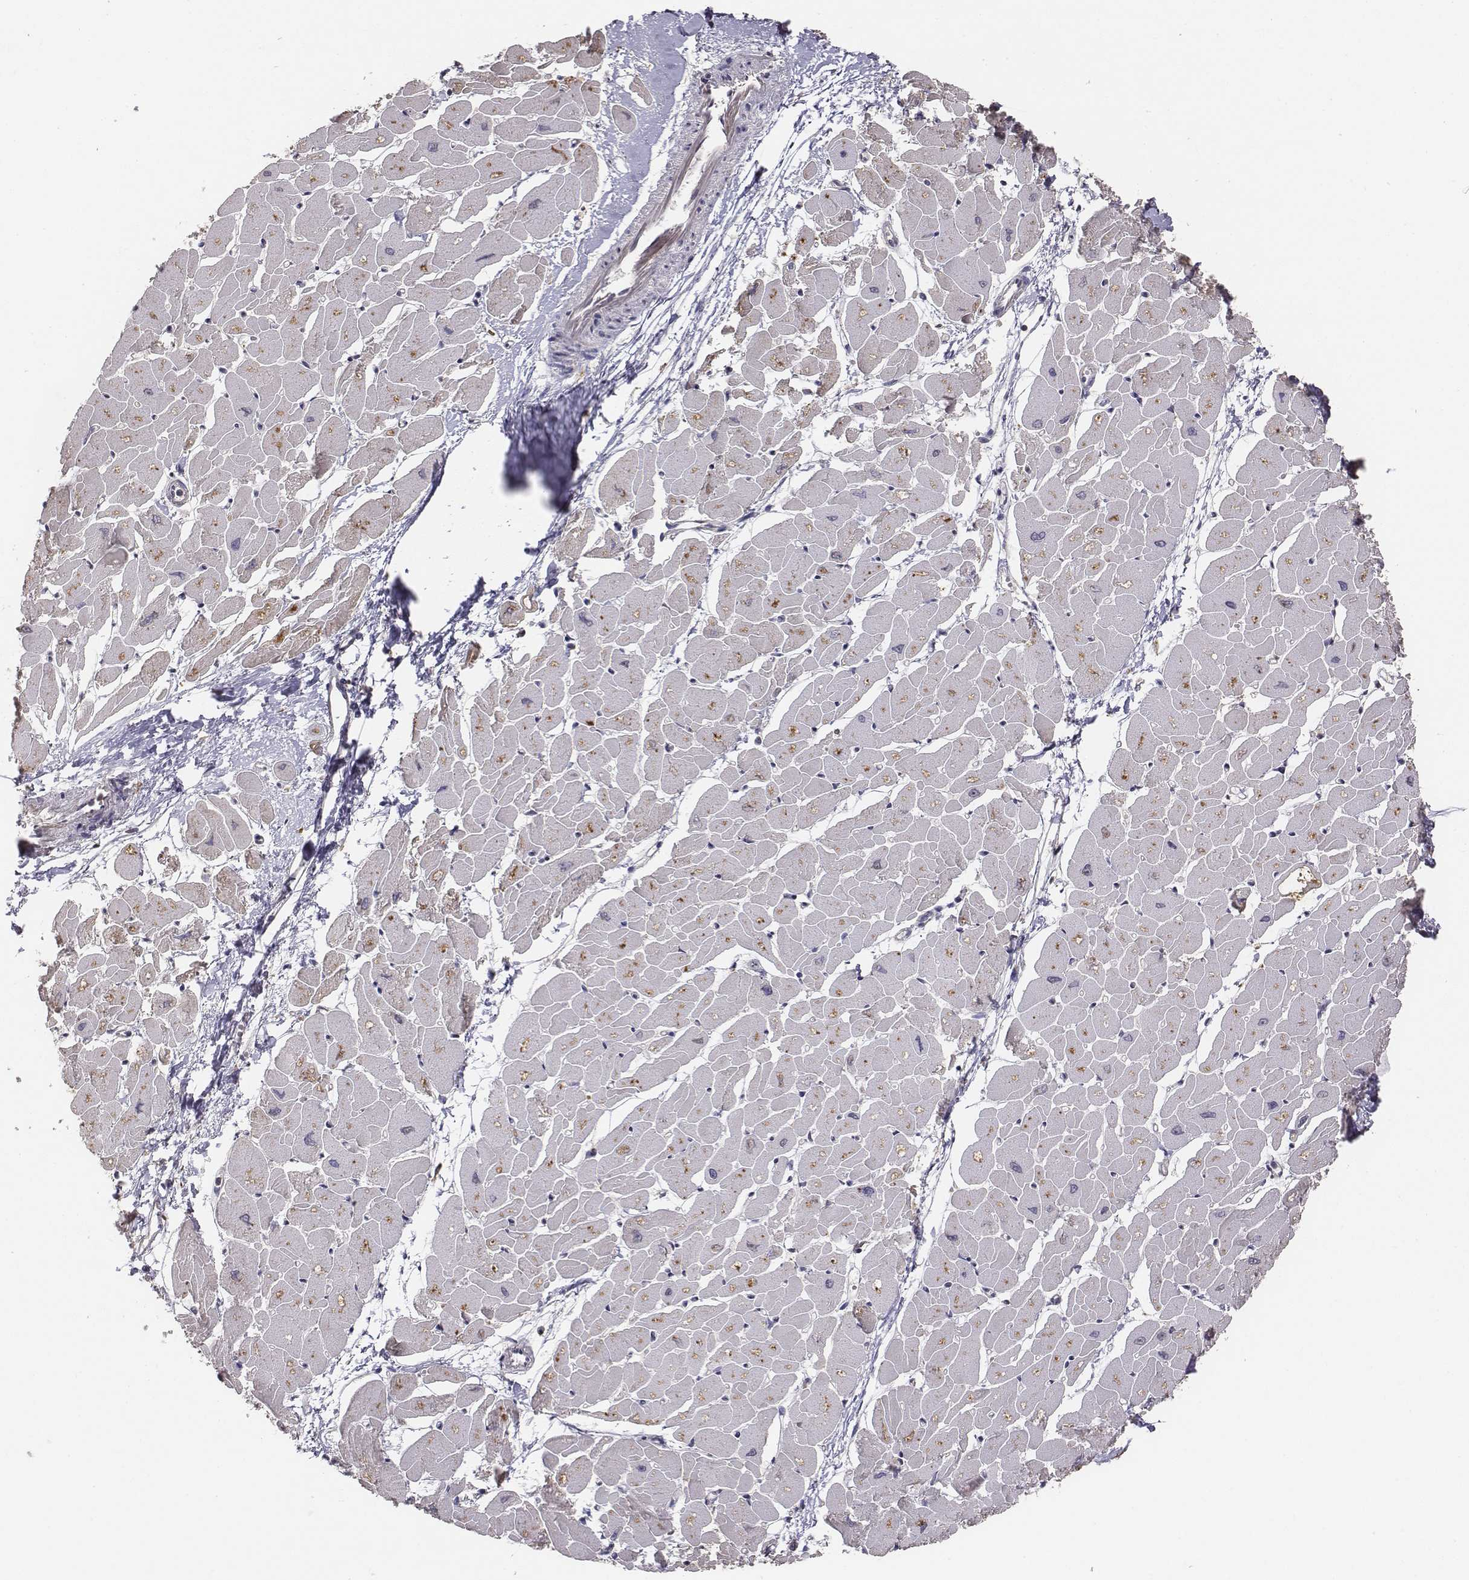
{"staining": {"intensity": "weak", "quantity": "25%-75%", "location": "cytoplasmic/membranous"}, "tissue": "heart muscle", "cell_type": "Cardiomyocytes", "image_type": "normal", "snomed": [{"axis": "morphology", "description": "Normal tissue, NOS"}, {"axis": "topography", "description": "Heart"}], "caption": "A brown stain labels weak cytoplasmic/membranous staining of a protein in cardiomyocytes of unremarkable heart muscle. Immunohistochemistry (ihc) stains the protein of interest in brown and the nuclei are stained blue.", "gene": "AP1B1", "patient": {"sex": "male", "age": 57}}